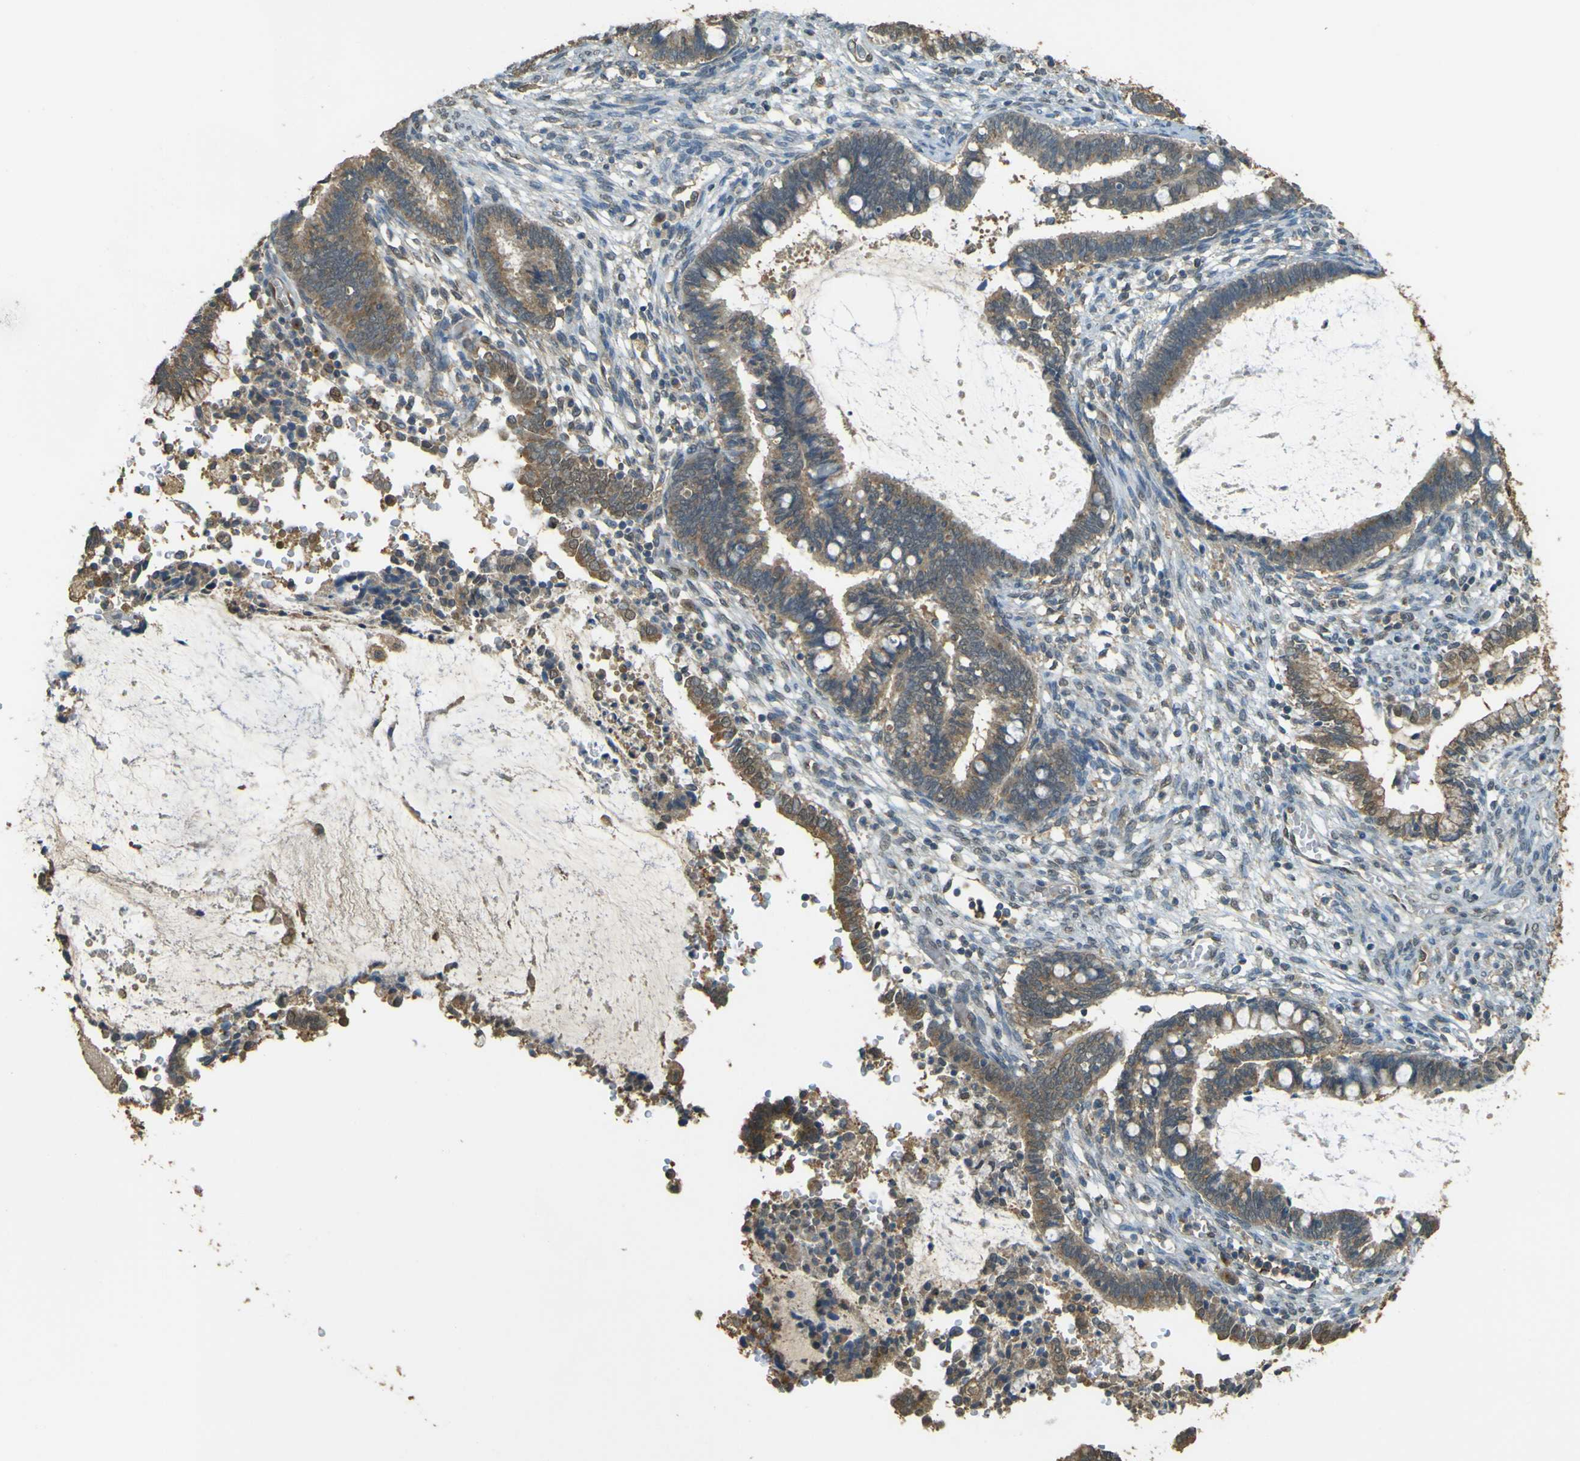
{"staining": {"intensity": "moderate", "quantity": "25%-75%", "location": "cytoplasmic/membranous"}, "tissue": "cervical cancer", "cell_type": "Tumor cells", "image_type": "cancer", "snomed": [{"axis": "morphology", "description": "Adenocarcinoma, NOS"}, {"axis": "topography", "description": "Cervix"}], "caption": "A medium amount of moderate cytoplasmic/membranous staining is seen in about 25%-75% of tumor cells in cervical adenocarcinoma tissue.", "gene": "GOLGA1", "patient": {"sex": "female", "age": 44}}